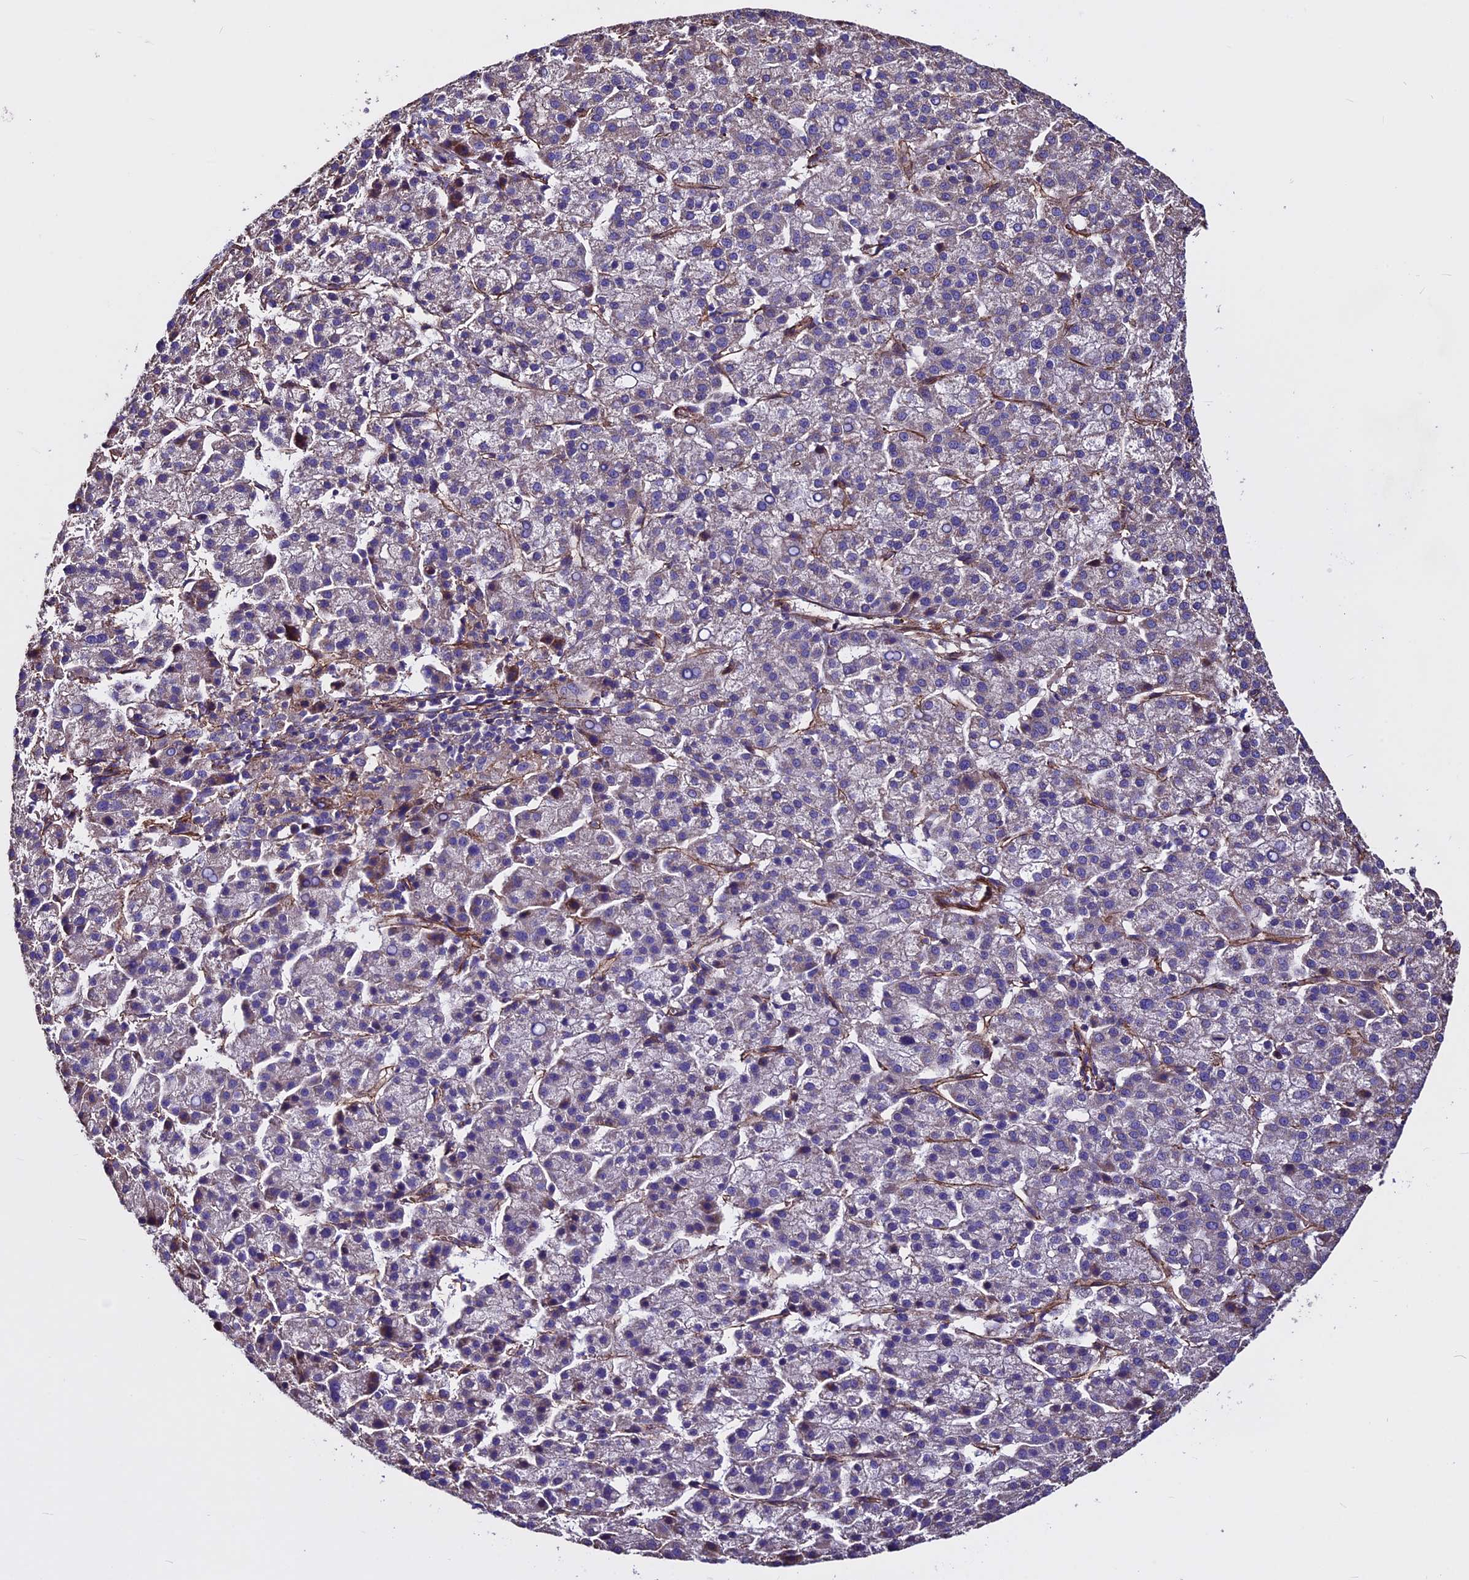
{"staining": {"intensity": "weak", "quantity": "<25%", "location": "cytoplasmic/membranous"}, "tissue": "liver cancer", "cell_type": "Tumor cells", "image_type": "cancer", "snomed": [{"axis": "morphology", "description": "Carcinoma, Hepatocellular, NOS"}, {"axis": "topography", "description": "Liver"}], "caption": "Liver hepatocellular carcinoma was stained to show a protein in brown. There is no significant expression in tumor cells. (Brightfield microscopy of DAB immunohistochemistry (IHC) at high magnification).", "gene": "EVA1B", "patient": {"sex": "female", "age": 58}}